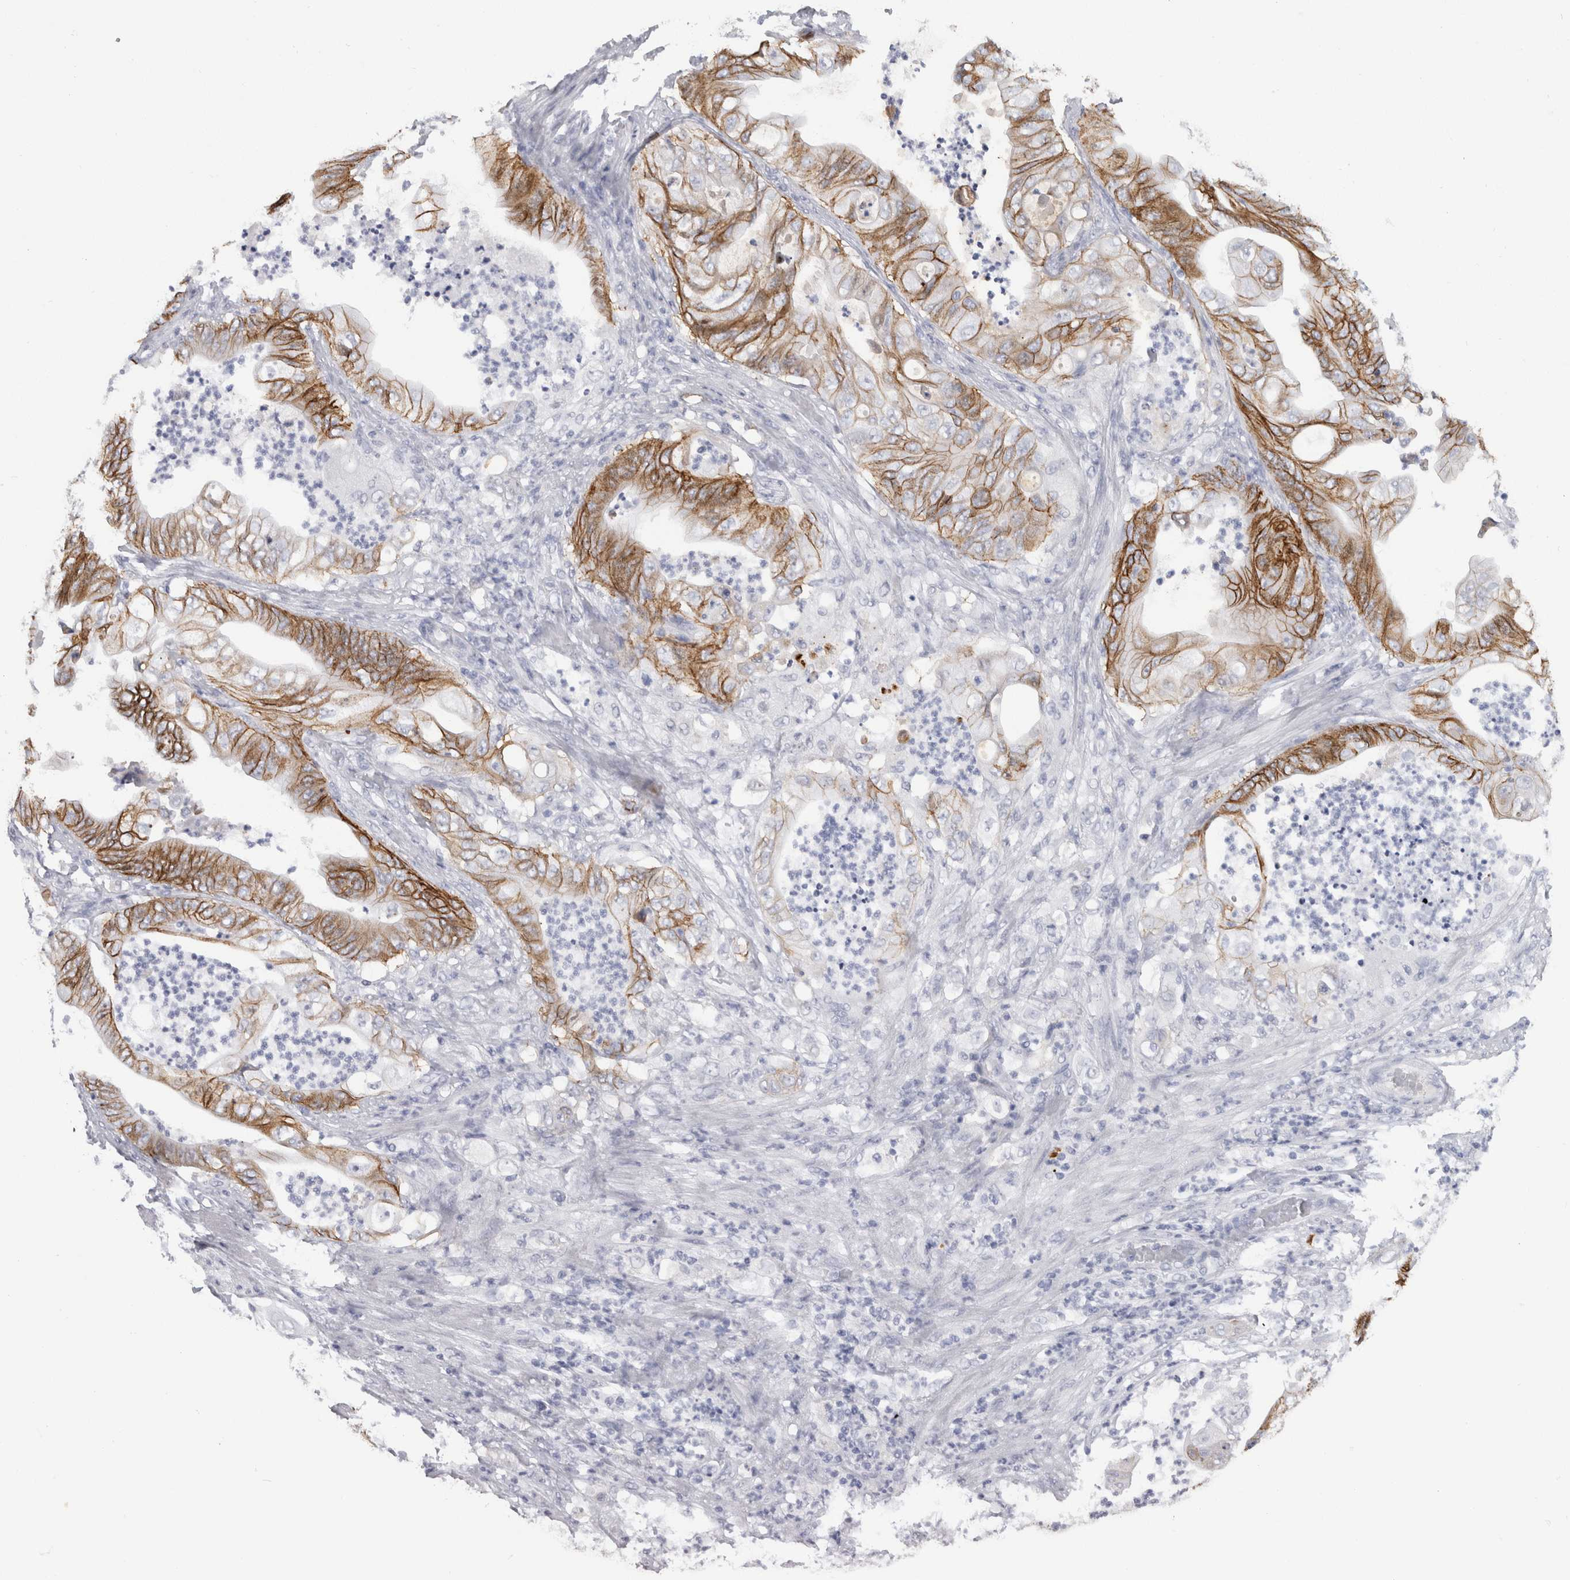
{"staining": {"intensity": "strong", "quantity": ">75%", "location": "cytoplasmic/membranous"}, "tissue": "stomach cancer", "cell_type": "Tumor cells", "image_type": "cancer", "snomed": [{"axis": "morphology", "description": "Adenocarcinoma, NOS"}, {"axis": "topography", "description": "Stomach"}], "caption": "Protein expression analysis of human adenocarcinoma (stomach) reveals strong cytoplasmic/membranous expression in about >75% of tumor cells.", "gene": "CDH17", "patient": {"sex": "female", "age": 73}}